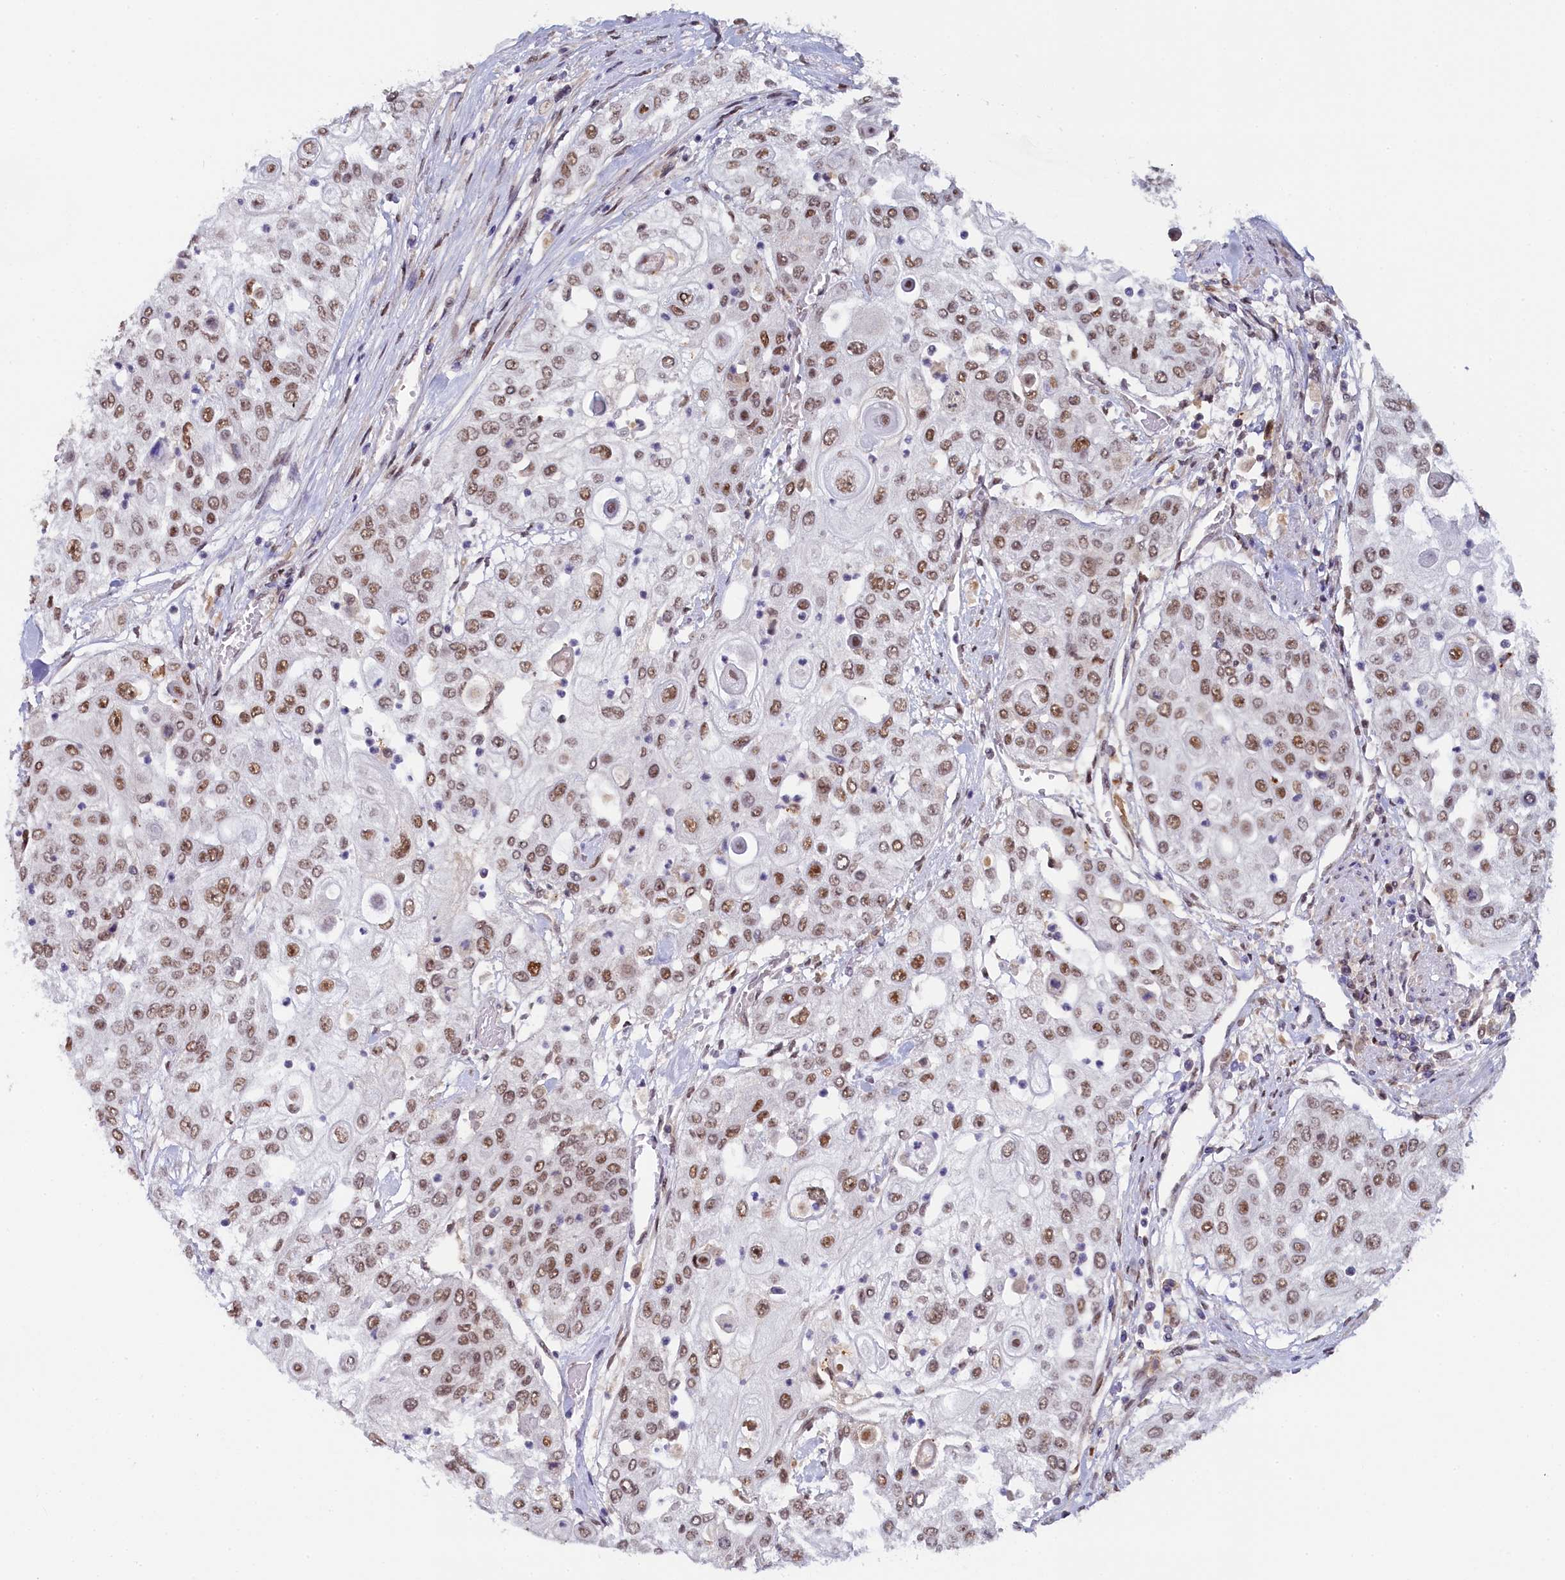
{"staining": {"intensity": "moderate", "quantity": ">75%", "location": "nuclear"}, "tissue": "urothelial cancer", "cell_type": "Tumor cells", "image_type": "cancer", "snomed": [{"axis": "morphology", "description": "Urothelial carcinoma, High grade"}, {"axis": "topography", "description": "Urinary bladder"}], "caption": "Urothelial cancer stained with a brown dye displays moderate nuclear positive staining in about >75% of tumor cells.", "gene": "INTS14", "patient": {"sex": "female", "age": 79}}